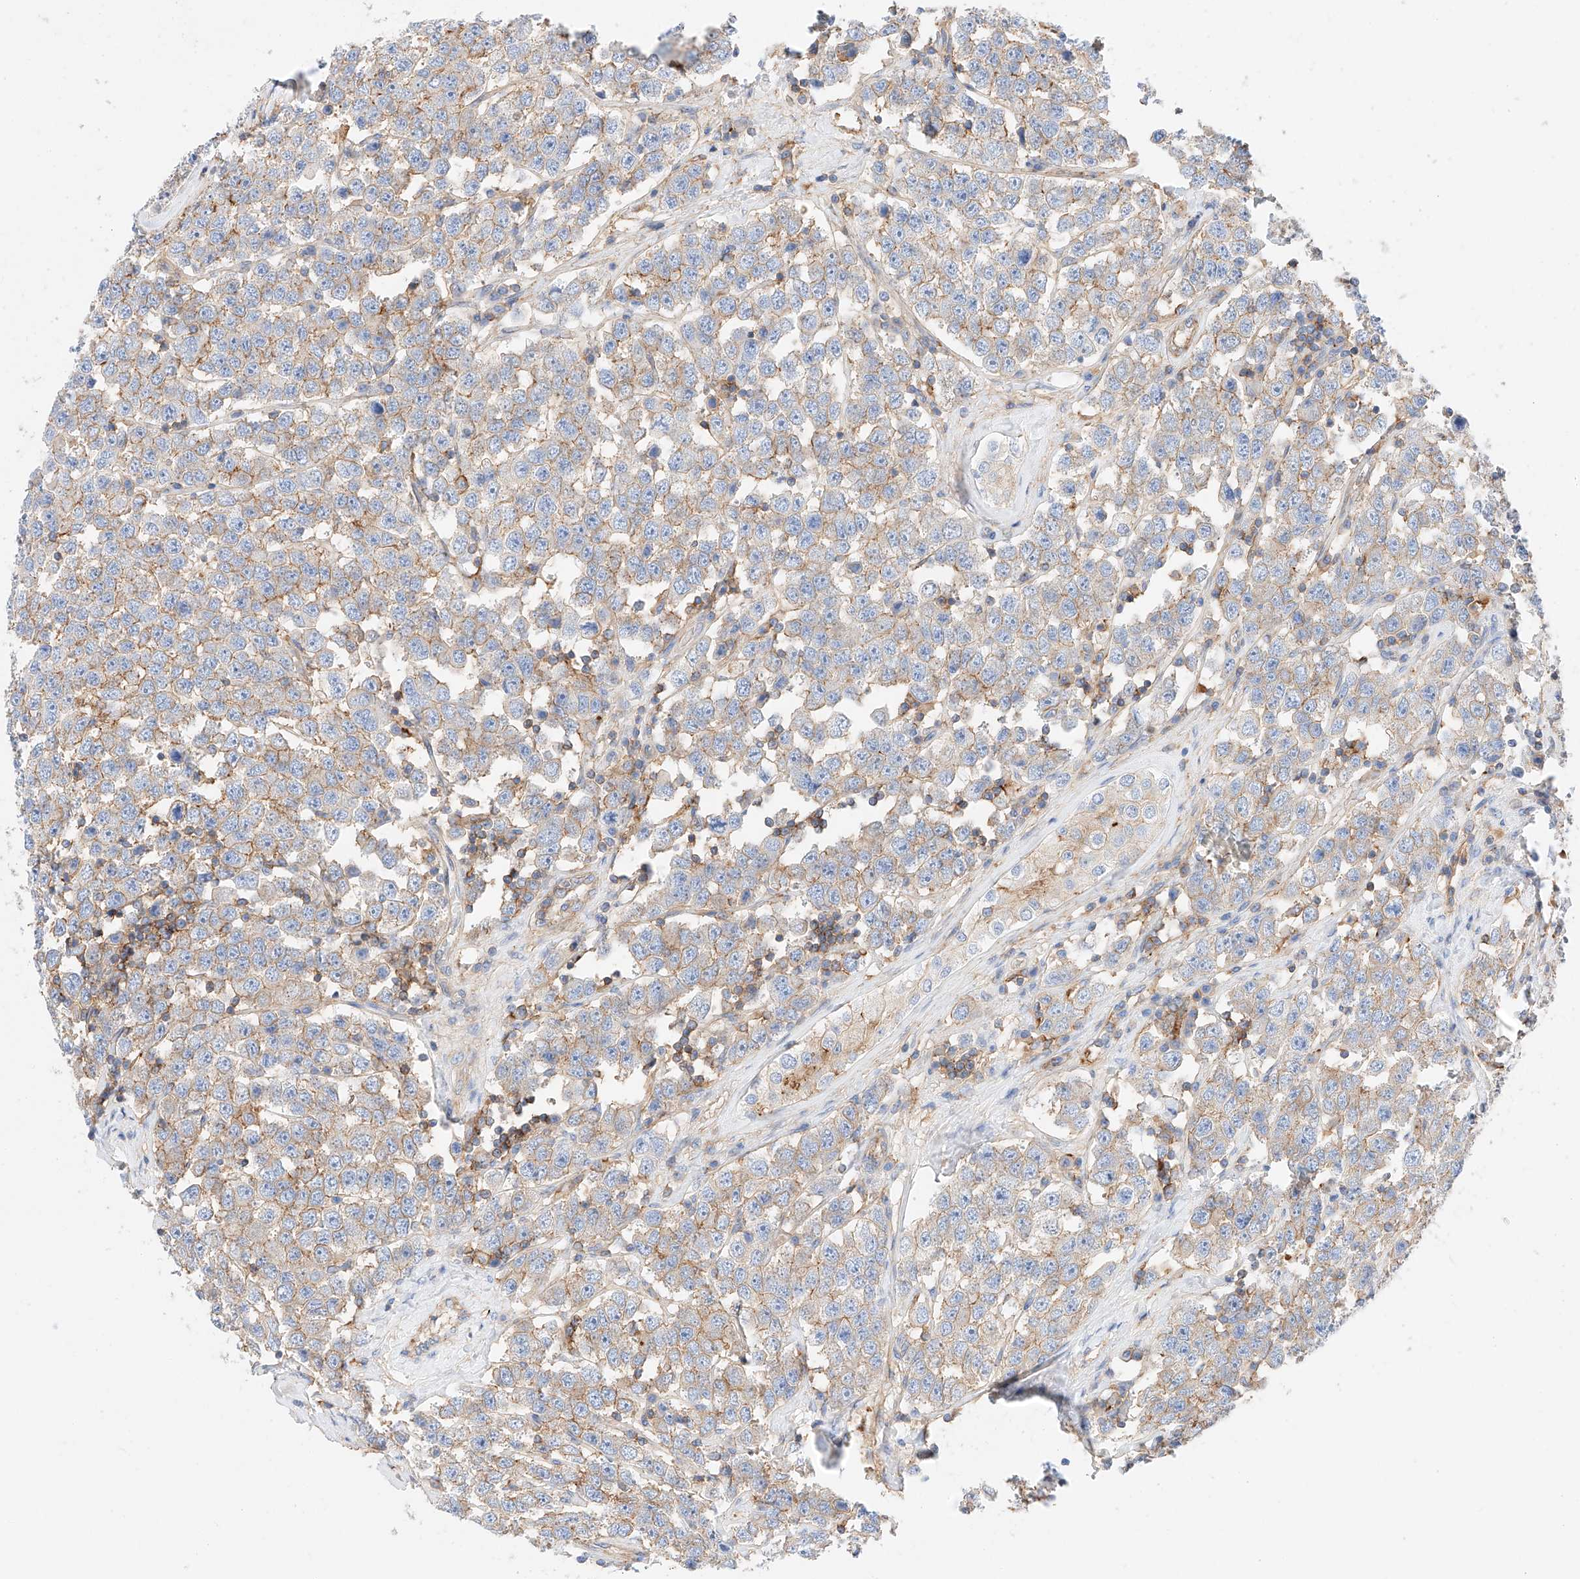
{"staining": {"intensity": "moderate", "quantity": "25%-75%", "location": "cytoplasmic/membranous"}, "tissue": "testis cancer", "cell_type": "Tumor cells", "image_type": "cancer", "snomed": [{"axis": "morphology", "description": "Seminoma, NOS"}, {"axis": "topography", "description": "Testis"}], "caption": "Immunohistochemistry (IHC) histopathology image of human testis cancer (seminoma) stained for a protein (brown), which displays medium levels of moderate cytoplasmic/membranous positivity in approximately 25%-75% of tumor cells.", "gene": "HAUS4", "patient": {"sex": "male", "age": 28}}